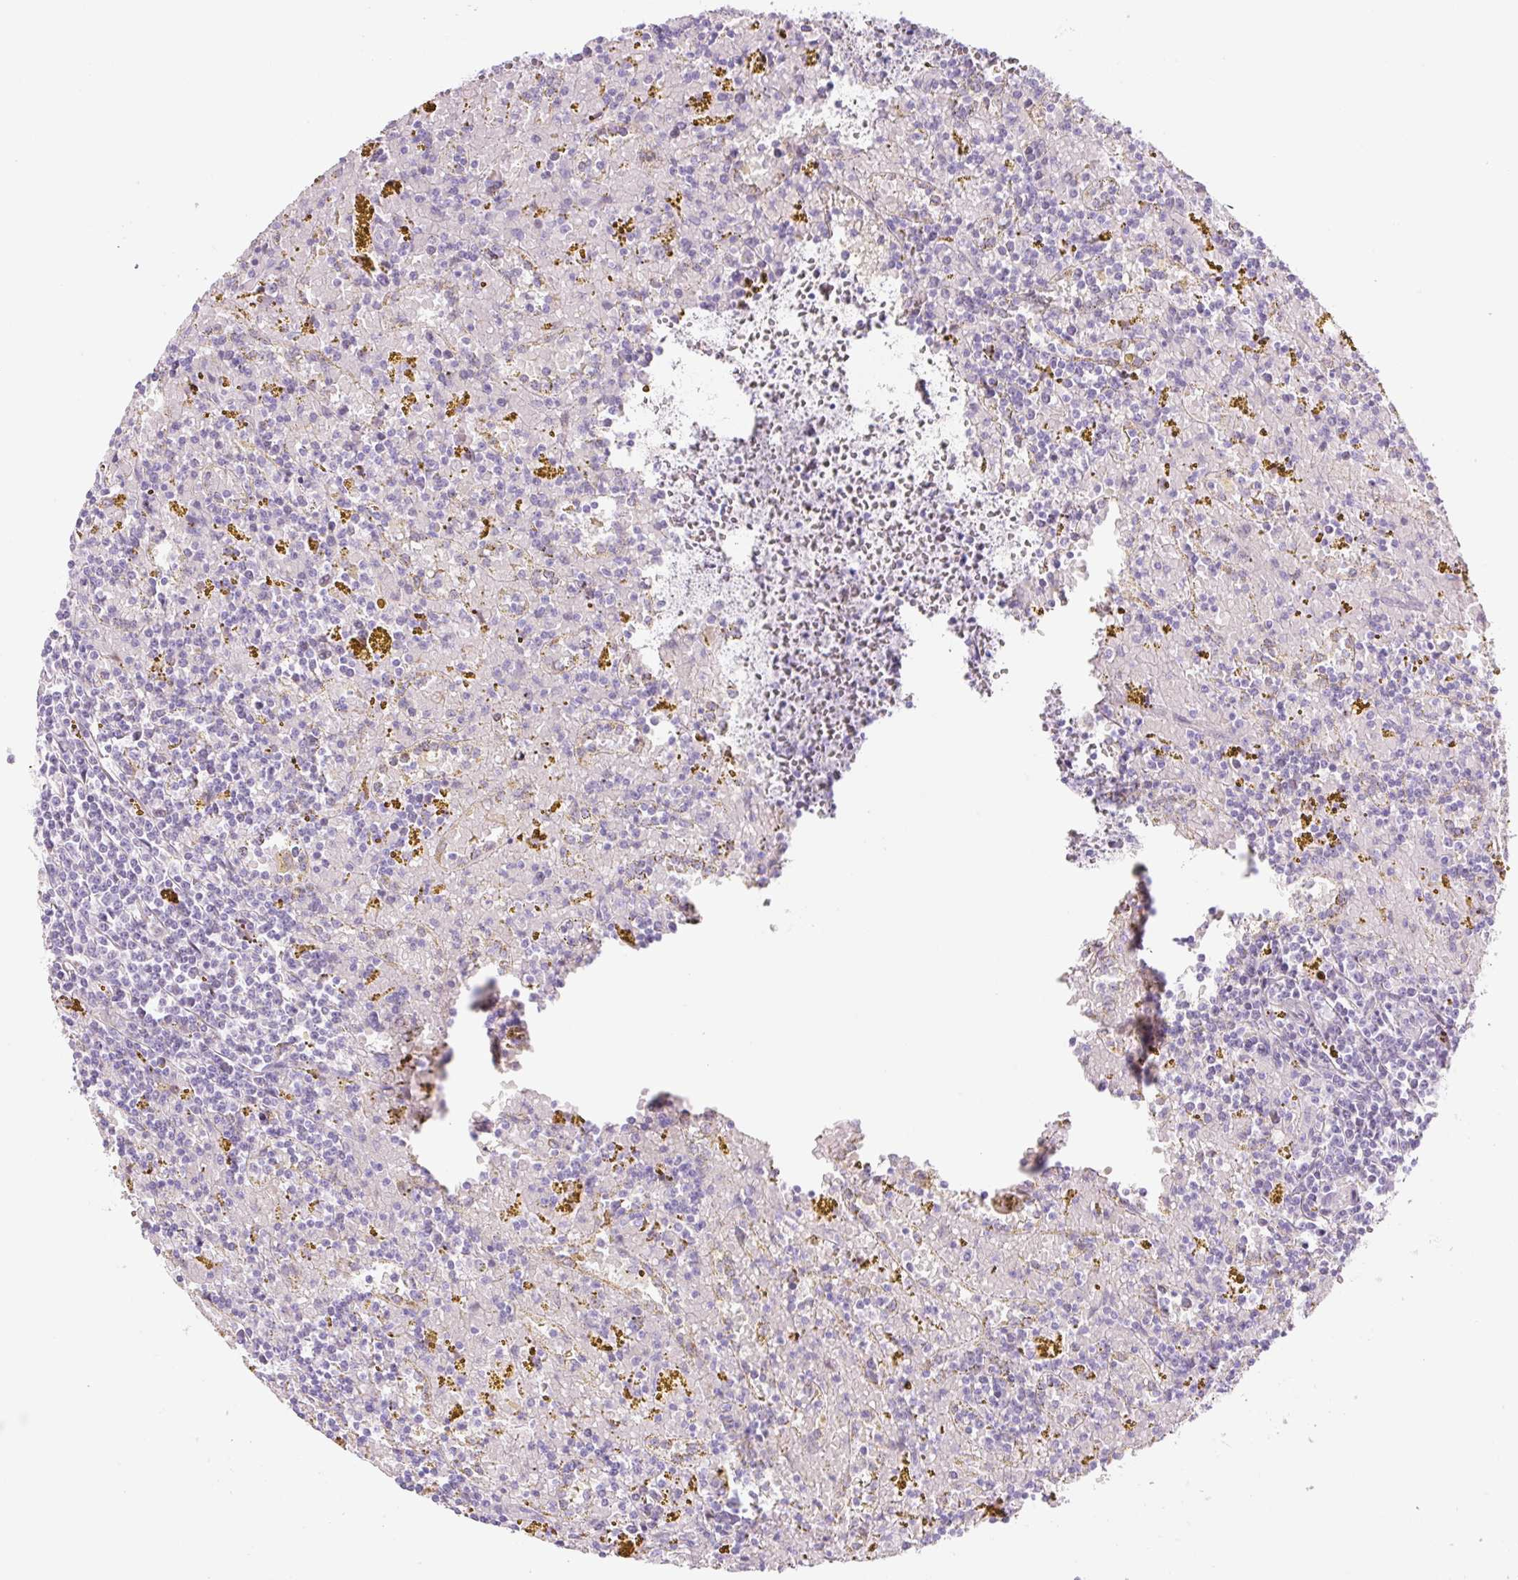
{"staining": {"intensity": "negative", "quantity": "none", "location": "none"}, "tissue": "lymphoma", "cell_type": "Tumor cells", "image_type": "cancer", "snomed": [{"axis": "morphology", "description": "Malignant lymphoma, non-Hodgkin's type, Low grade"}, {"axis": "topography", "description": "Spleen"}, {"axis": "topography", "description": "Lymph node"}], "caption": "Immunohistochemistry (IHC) micrograph of neoplastic tissue: low-grade malignant lymphoma, non-Hodgkin's type stained with DAB (3,3'-diaminobenzidine) displays no significant protein staining in tumor cells. (DAB (3,3'-diaminobenzidine) immunohistochemistry (IHC), high magnification).", "gene": "PRM1", "patient": {"sex": "female", "age": 66}}